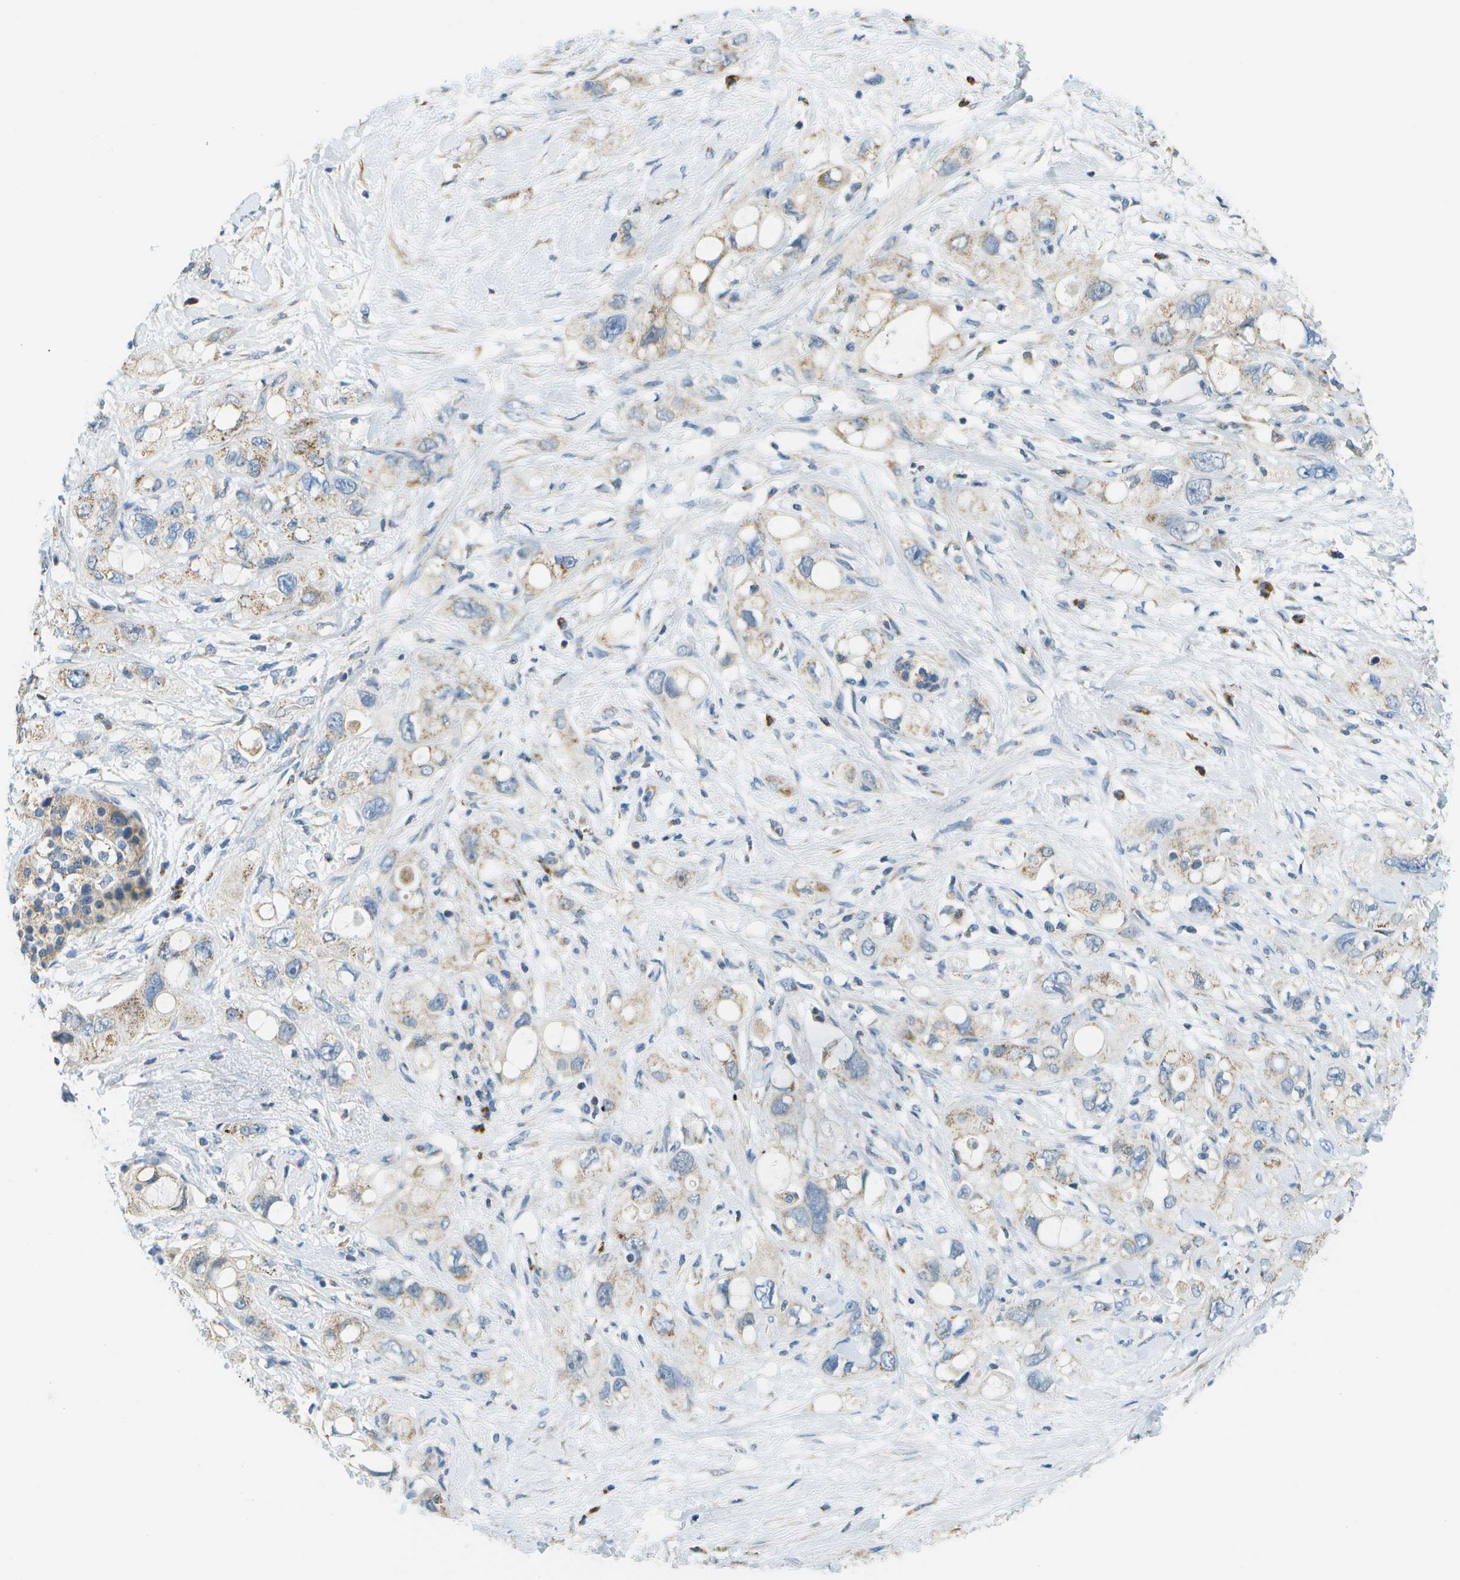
{"staining": {"intensity": "weak", "quantity": "<25%", "location": "cytoplasmic/membranous"}, "tissue": "pancreatic cancer", "cell_type": "Tumor cells", "image_type": "cancer", "snomed": [{"axis": "morphology", "description": "Adenocarcinoma, NOS"}, {"axis": "topography", "description": "Pancreas"}], "caption": "Immunohistochemistry (IHC) photomicrograph of neoplastic tissue: human pancreatic adenocarcinoma stained with DAB (3,3'-diaminobenzidine) reveals no significant protein expression in tumor cells.", "gene": "PTGIS", "patient": {"sex": "female", "age": 56}}